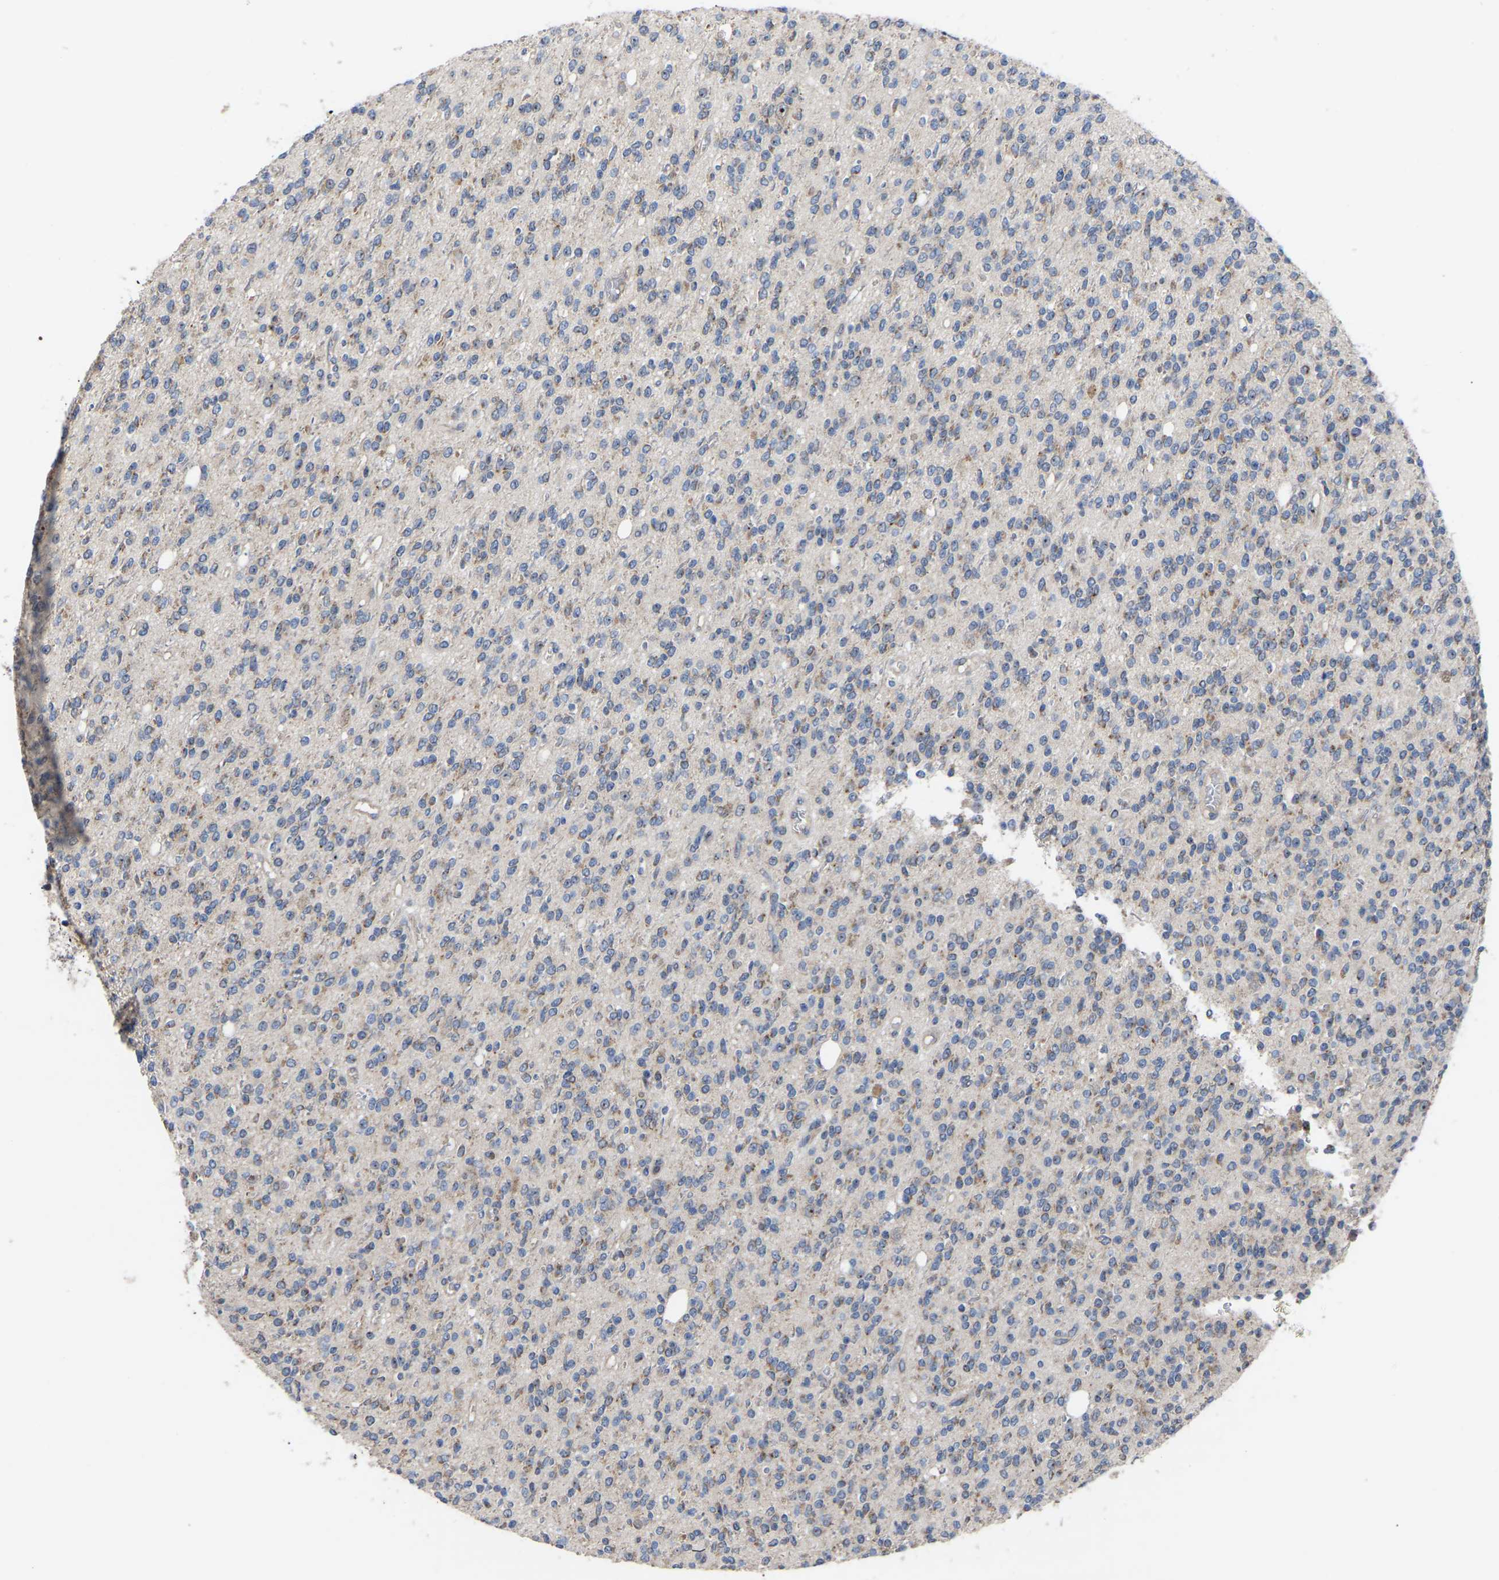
{"staining": {"intensity": "moderate", "quantity": "<25%", "location": "cytoplasmic/membranous,nuclear"}, "tissue": "glioma", "cell_type": "Tumor cells", "image_type": "cancer", "snomed": [{"axis": "morphology", "description": "Glioma, malignant, High grade"}, {"axis": "topography", "description": "Brain"}], "caption": "Immunohistochemical staining of malignant high-grade glioma shows low levels of moderate cytoplasmic/membranous and nuclear staining in approximately <25% of tumor cells.", "gene": "NOP53", "patient": {"sex": "male", "age": 34}}